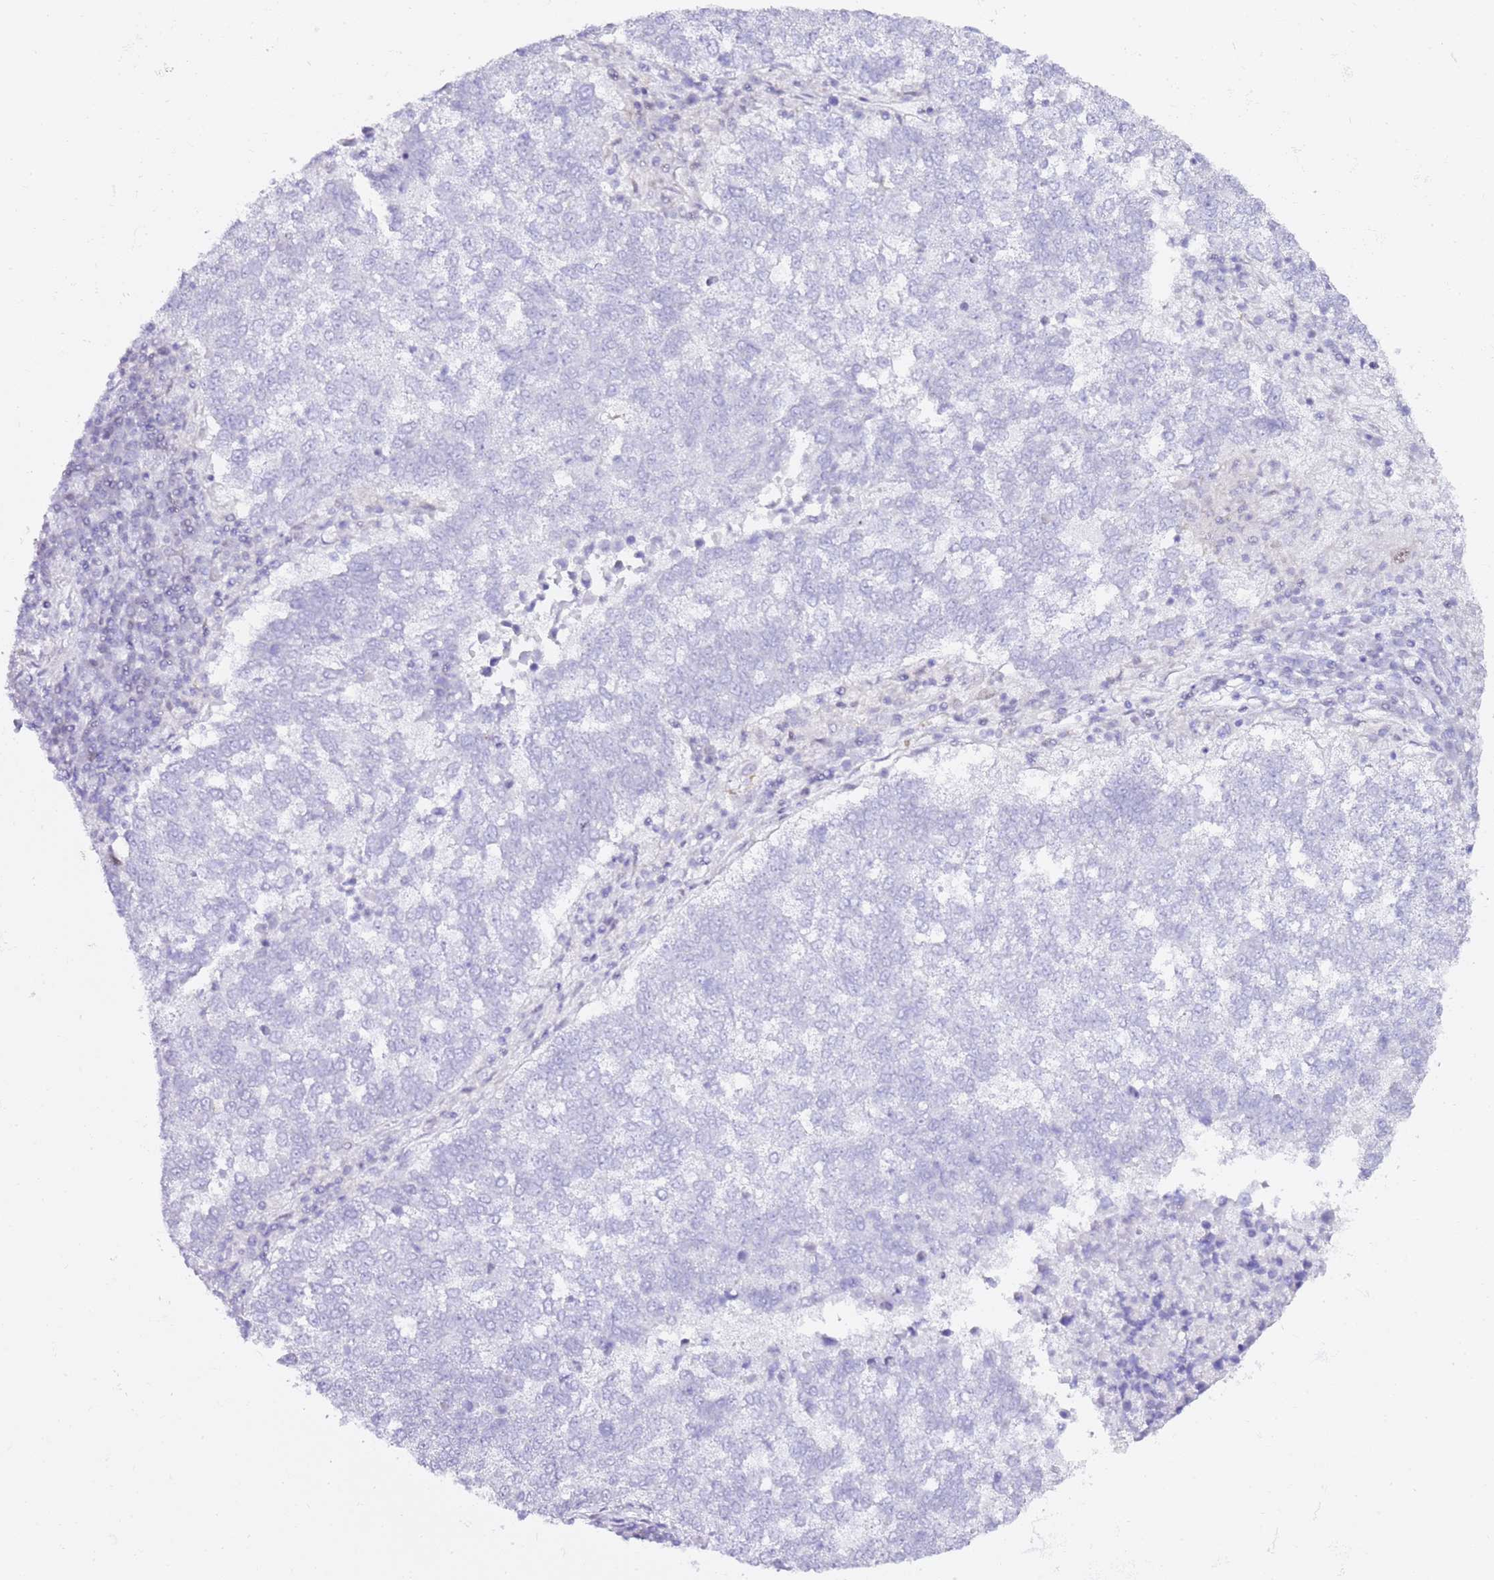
{"staining": {"intensity": "negative", "quantity": "none", "location": "none"}, "tissue": "lung cancer", "cell_type": "Tumor cells", "image_type": "cancer", "snomed": [{"axis": "morphology", "description": "Squamous cell carcinoma, NOS"}, {"axis": "topography", "description": "Lung"}], "caption": "Immunohistochemistry histopathology image of lung squamous cell carcinoma stained for a protein (brown), which exhibits no positivity in tumor cells.", "gene": "GBP2", "patient": {"sex": "male", "age": 73}}